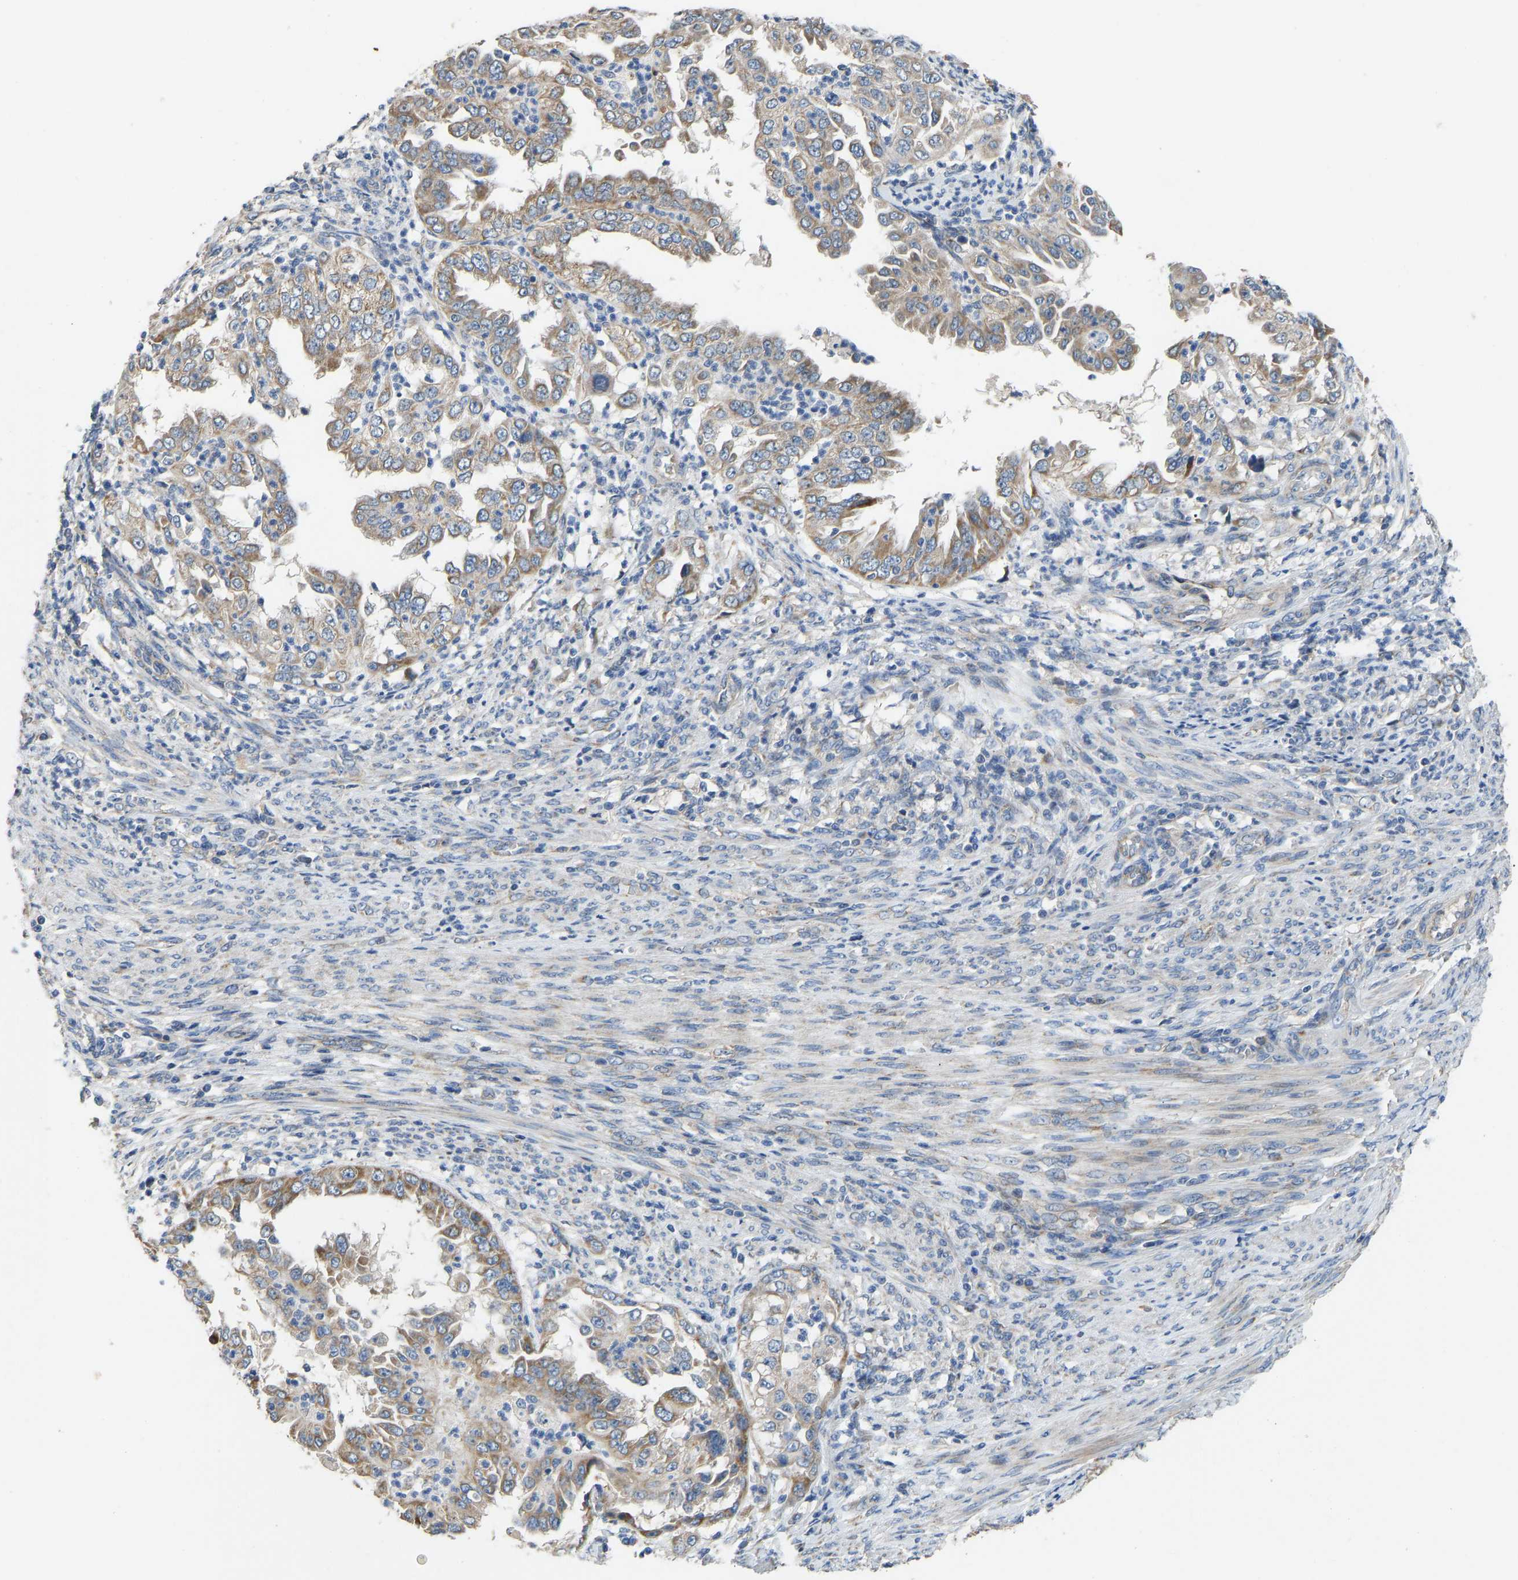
{"staining": {"intensity": "moderate", "quantity": ">75%", "location": "cytoplasmic/membranous"}, "tissue": "endometrial cancer", "cell_type": "Tumor cells", "image_type": "cancer", "snomed": [{"axis": "morphology", "description": "Adenocarcinoma, NOS"}, {"axis": "topography", "description": "Endometrium"}], "caption": "Protein staining shows moderate cytoplasmic/membranous expression in about >75% of tumor cells in adenocarcinoma (endometrial).", "gene": "TMEM150A", "patient": {"sex": "female", "age": 85}}